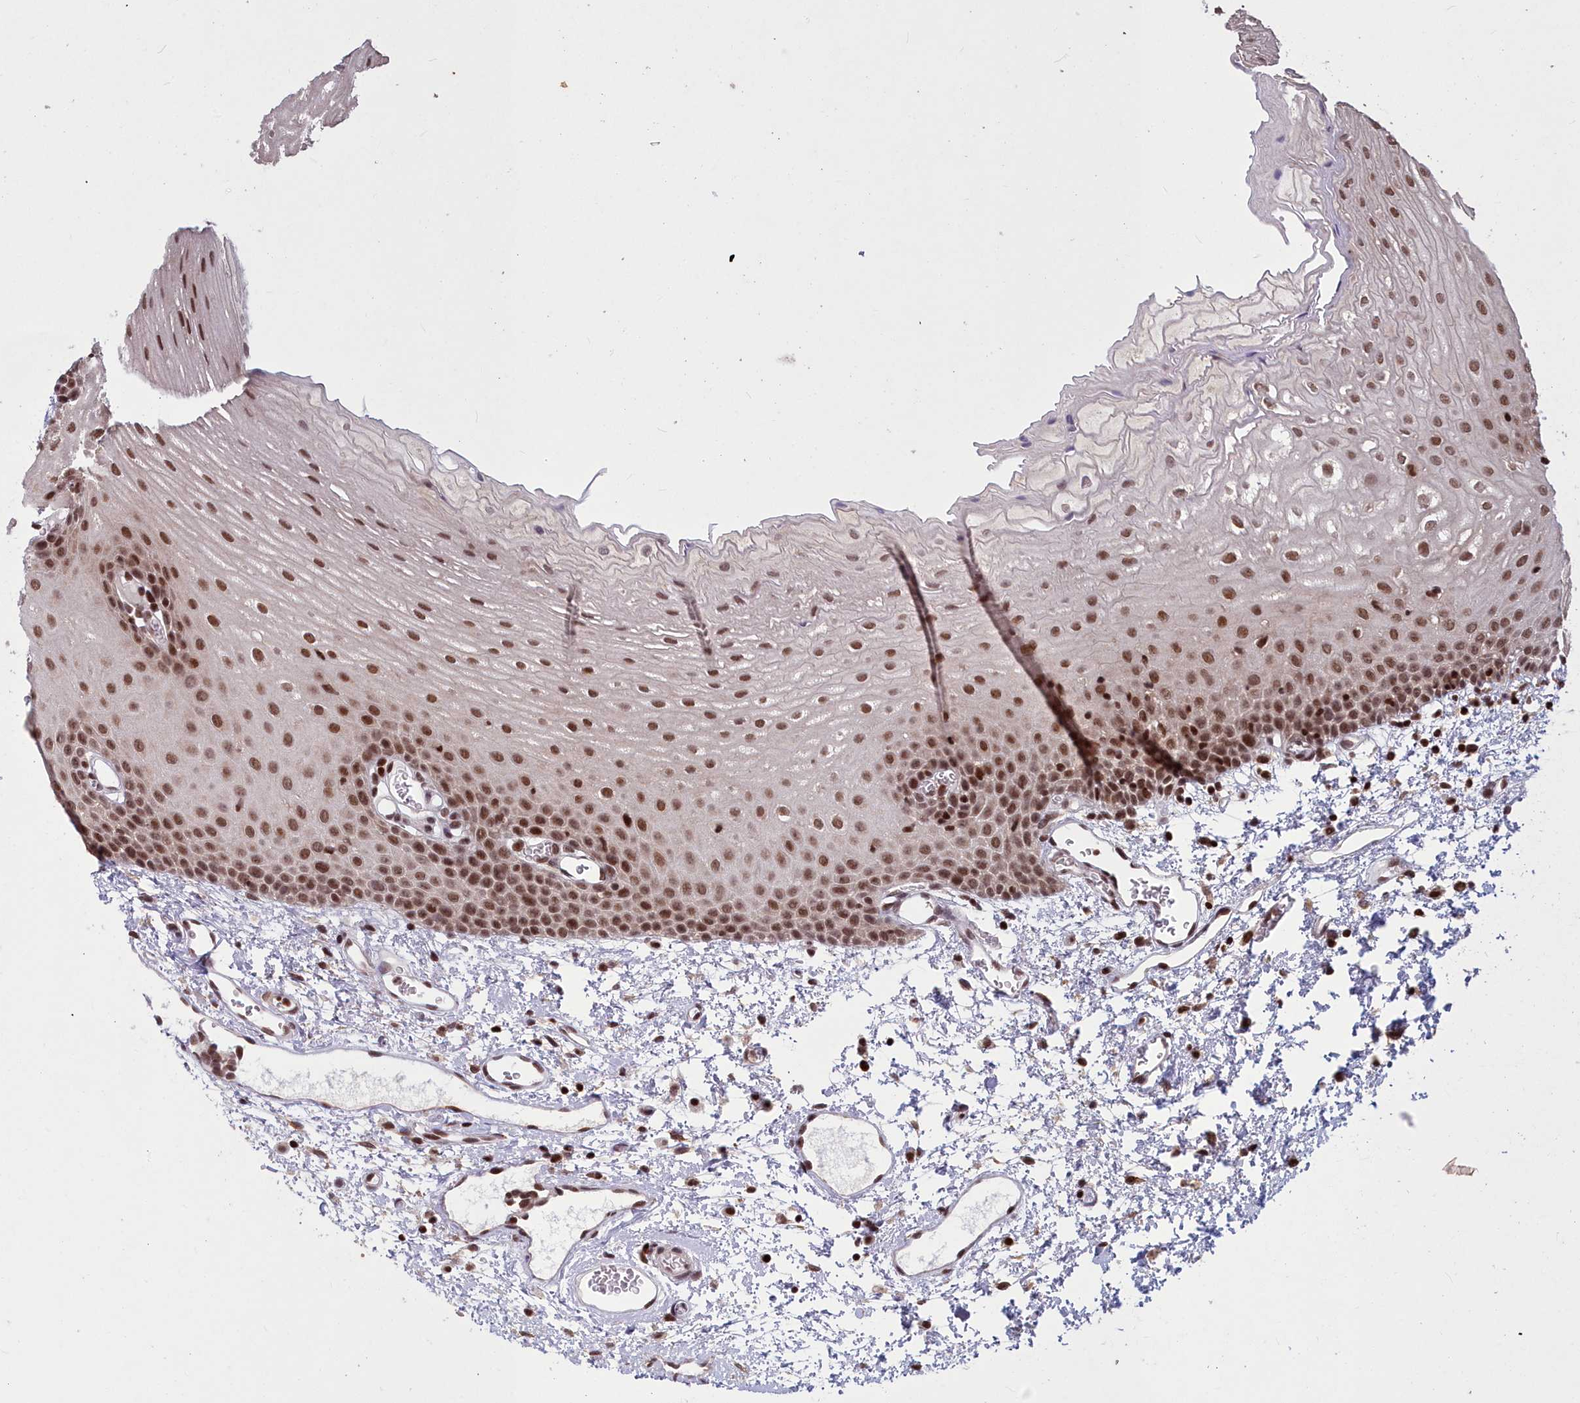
{"staining": {"intensity": "strong", "quantity": ">75%", "location": "nuclear"}, "tissue": "oral mucosa", "cell_type": "Squamous epithelial cells", "image_type": "normal", "snomed": [{"axis": "morphology", "description": "Normal tissue, NOS"}, {"axis": "topography", "description": "Oral tissue"}], "caption": "Immunohistochemical staining of unremarkable human oral mucosa exhibits strong nuclear protein staining in approximately >75% of squamous epithelial cells.", "gene": "GMEB1", "patient": {"sex": "female", "age": 70}}